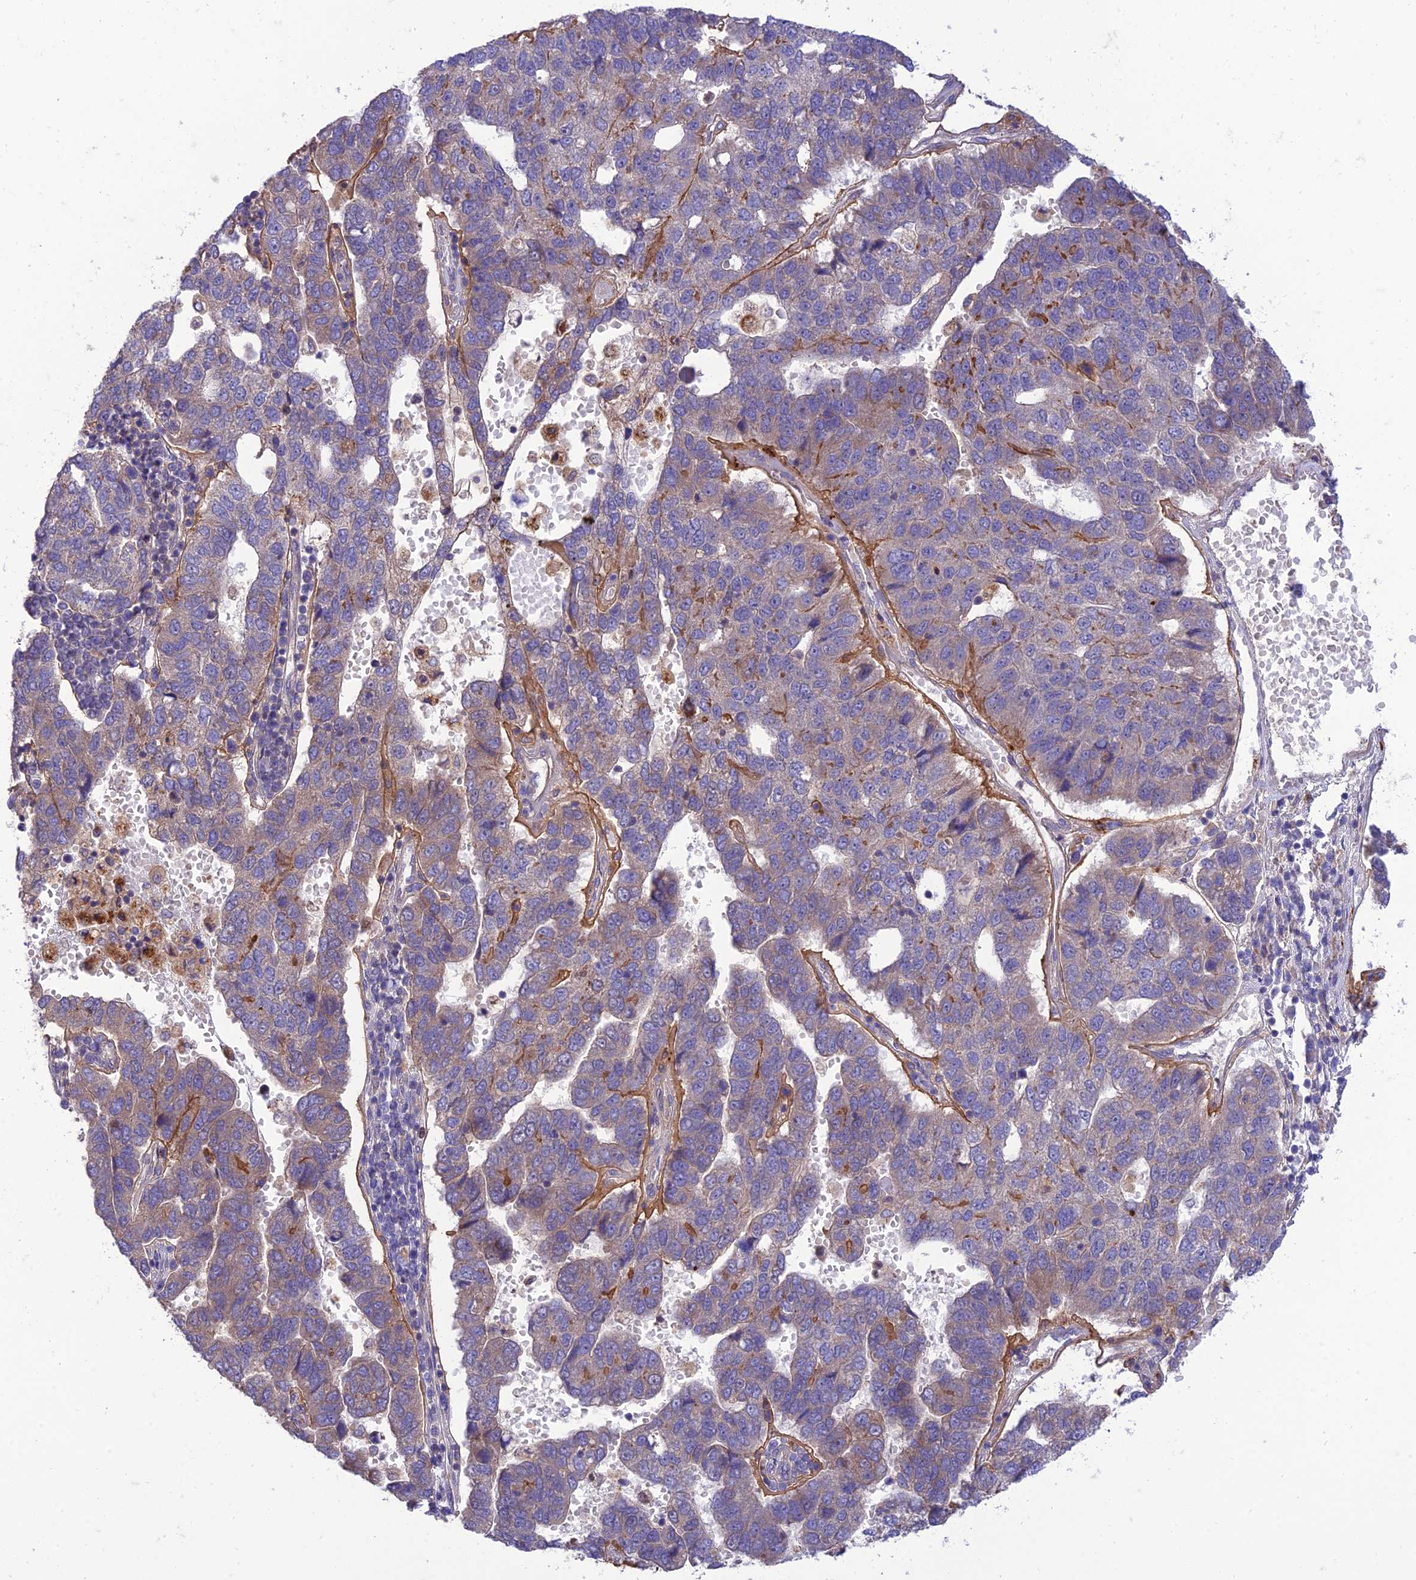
{"staining": {"intensity": "moderate", "quantity": "<25%", "location": "cytoplasmic/membranous"}, "tissue": "pancreatic cancer", "cell_type": "Tumor cells", "image_type": "cancer", "snomed": [{"axis": "morphology", "description": "Adenocarcinoma, NOS"}, {"axis": "topography", "description": "Pancreas"}], "caption": "Immunohistochemical staining of adenocarcinoma (pancreatic) demonstrates low levels of moderate cytoplasmic/membranous protein expression in about <25% of tumor cells.", "gene": "IRAK3", "patient": {"sex": "female", "age": 61}}